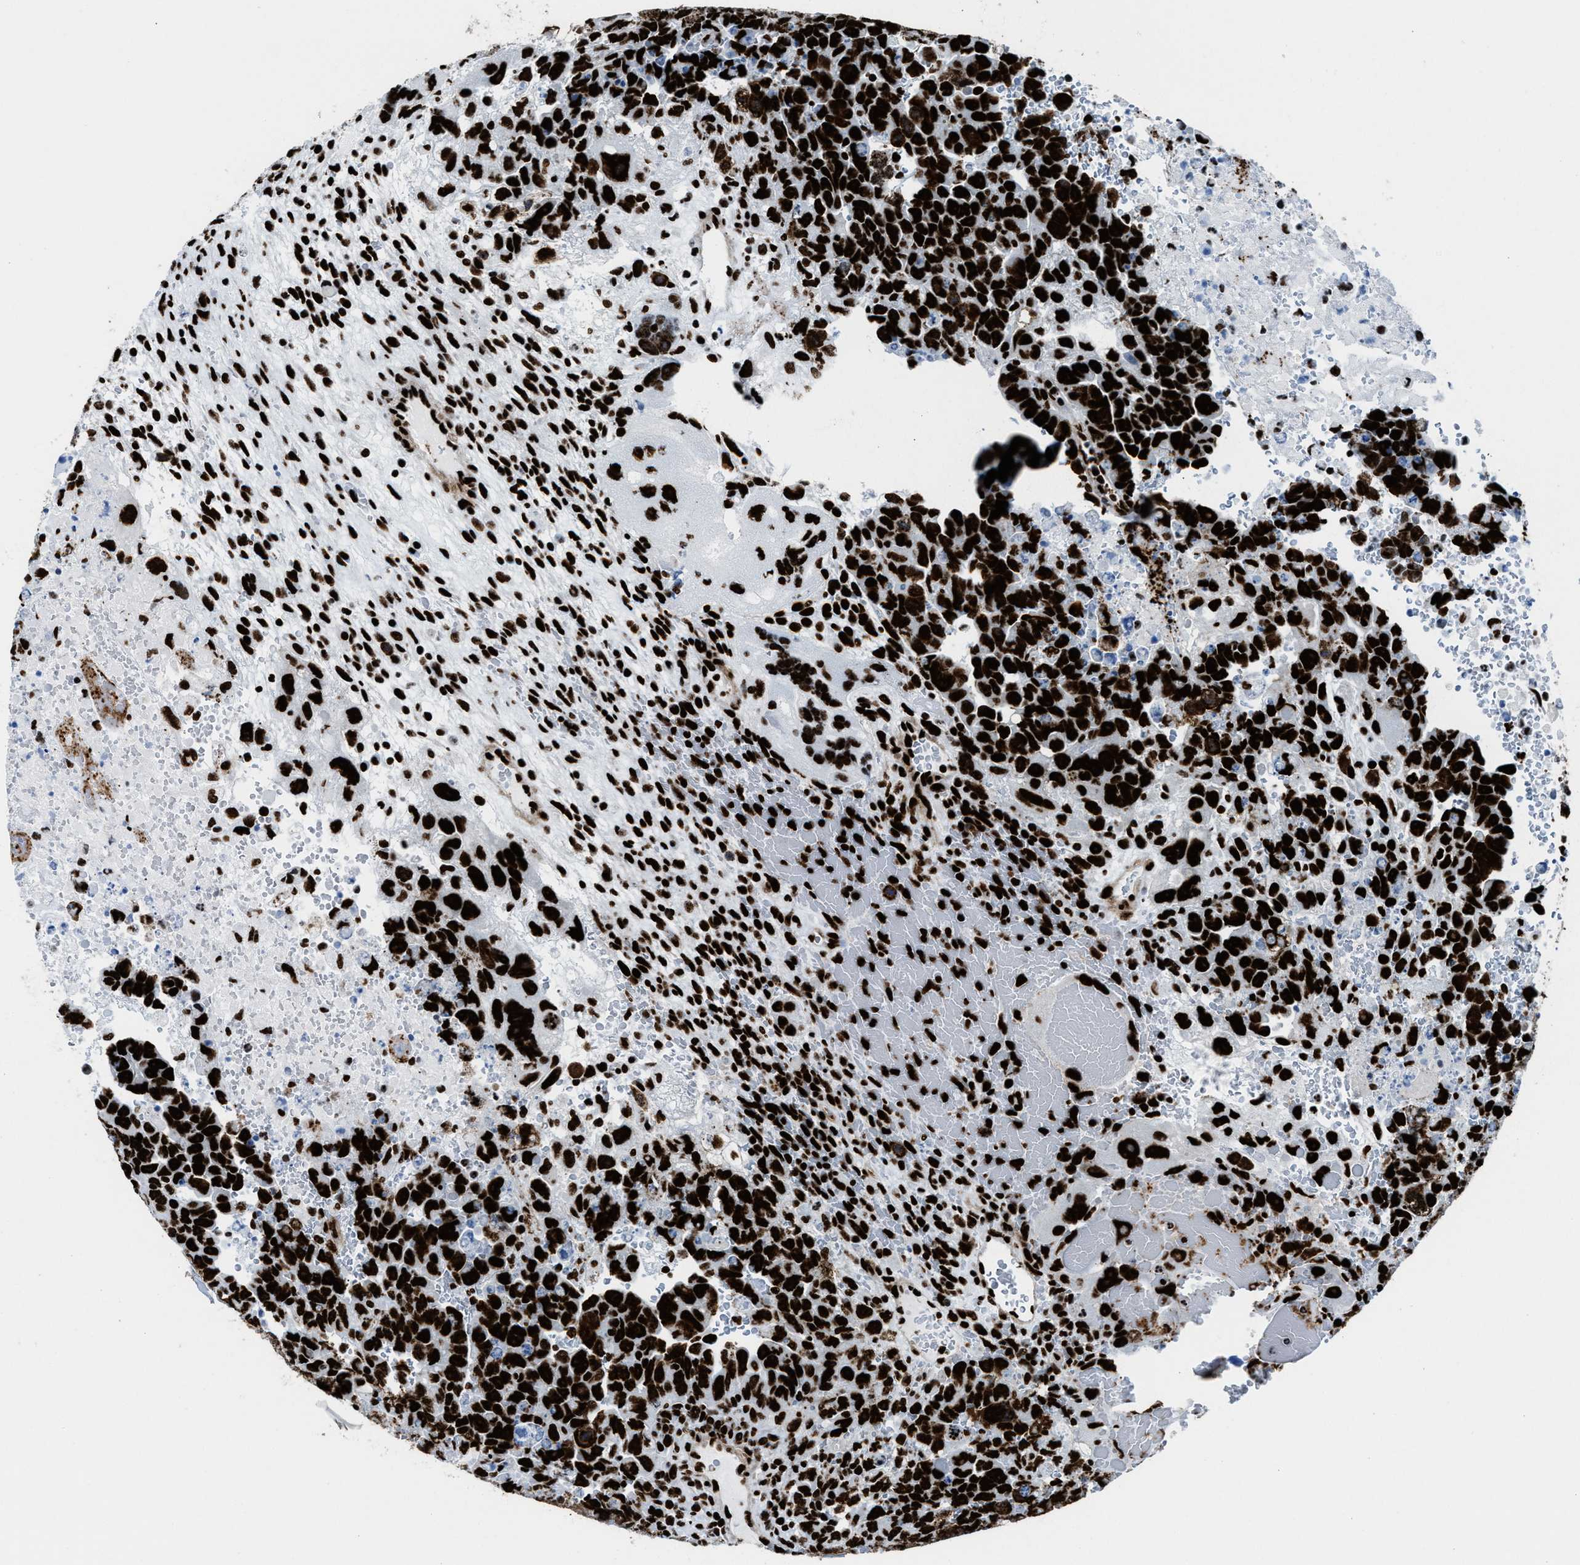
{"staining": {"intensity": "strong", "quantity": ">75%", "location": "nuclear"}, "tissue": "testis cancer", "cell_type": "Tumor cells", "image_type": "cancer", "snomed": [{"axis": "morphology", "description": "Carcinoma, Embryonal, NOS"}, {"axis": "topography", "description": "Testis"}], "caption": "DAB immunohistochemical staining of human testis cancer shows strong nuclear protein positivity in about >75% of tumor cells.", "gene": "NONO", "patient": {"sex": "male", "age": 28}}